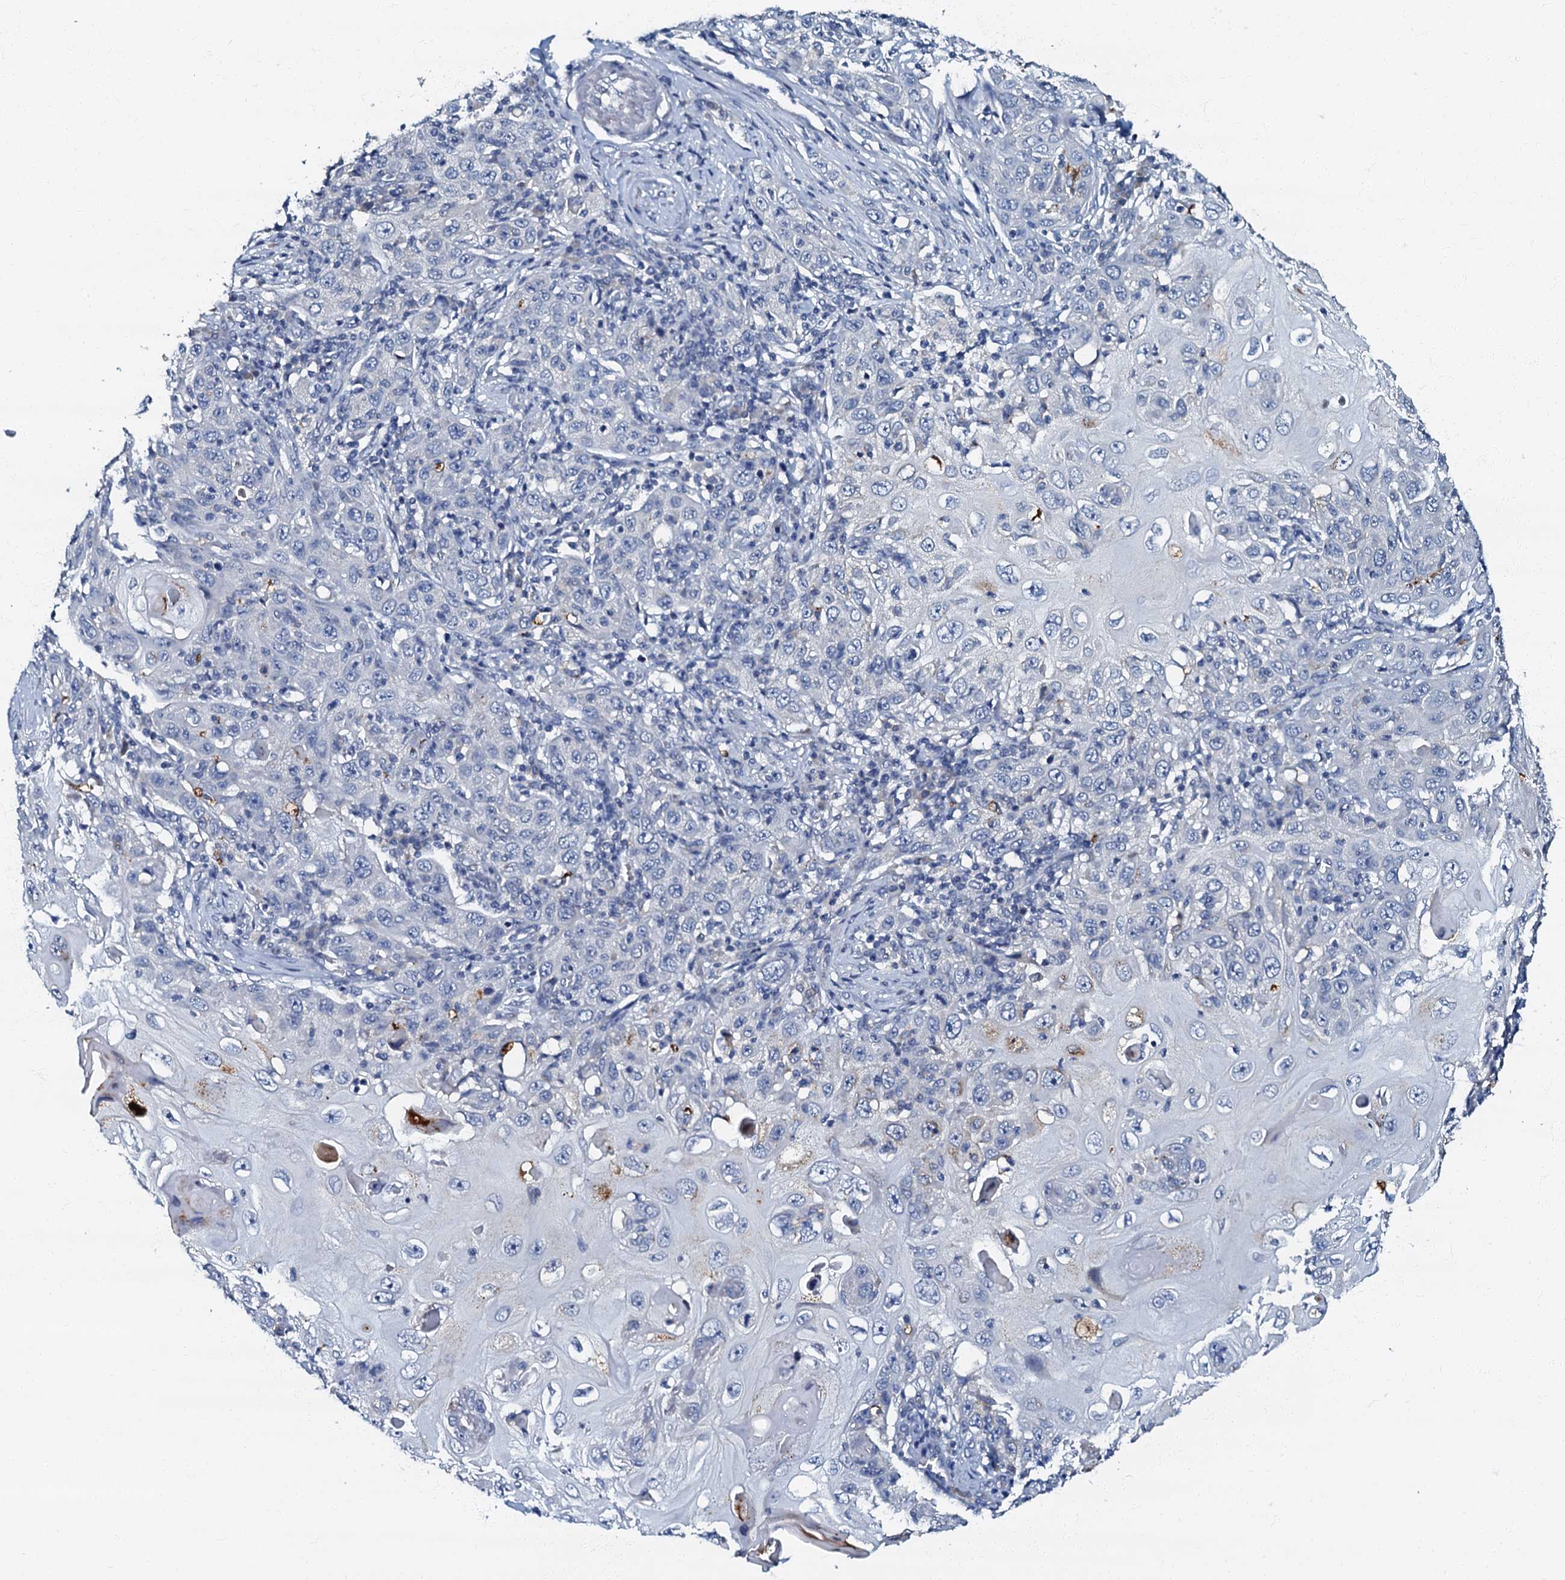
{"staining": {"intensity": "negative", "quantity": "none", "location": "none"}, "tissue": "skin cancer", "cell_type": "Tumor cells", "image_type": "cancer", "snomed": [{"axis": "morphology", "description": "Squamous cell carcinoma, NOS"}, {"axis": "topography", "description": "Skin"}], "caption": "The image exhibits no staining of tumor cells in skin squamous cell carcinoma.", "gene": "OLAH", "patient": {"sex": "female", "age": 88}}